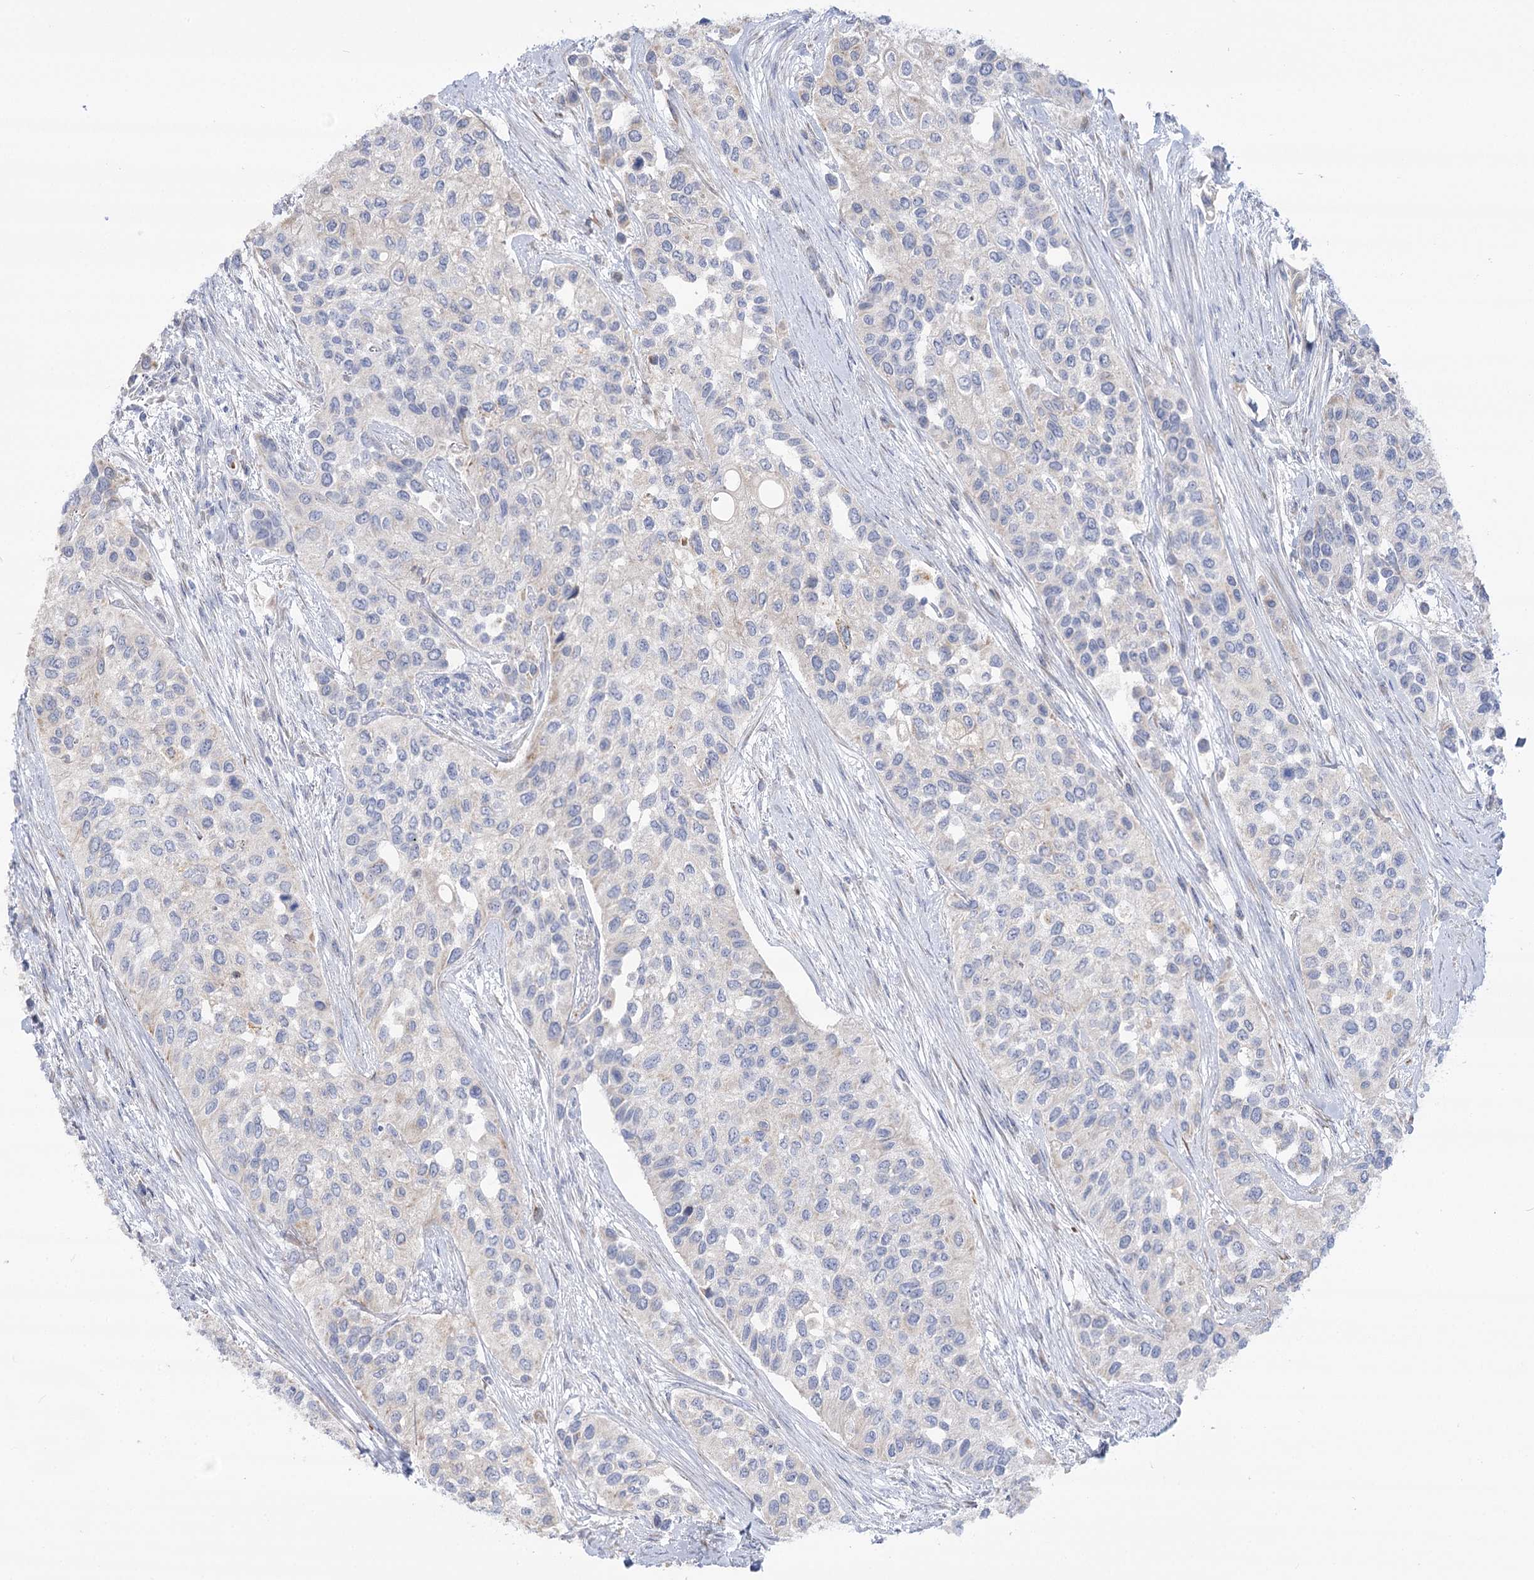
{"staining": {"intensity": "weak", "quantity": "<25%", "location": "cytoplasmic/membranous"}, "tissue": "urothelial cancer", "cell_type": "Tumor cells", "image_type": "cancer", "snomed": [{"axis": "morphology", "description": "Normal tissue, NOS"}, {"axis": "morphology", "description": "Urothelial carcinoma, High grade"}, {"axis": "topography", "description": "Vascular tissue"}, {"axis": "topography", "description": "Urinary bladder"}], "caption": "This is an immunohistochemistry (IHC) histopathology image of urothelial cancer. There is no staining in tumor cells.", "gene": "SIAE", "patient": {"sex": "female", "age": 56}}